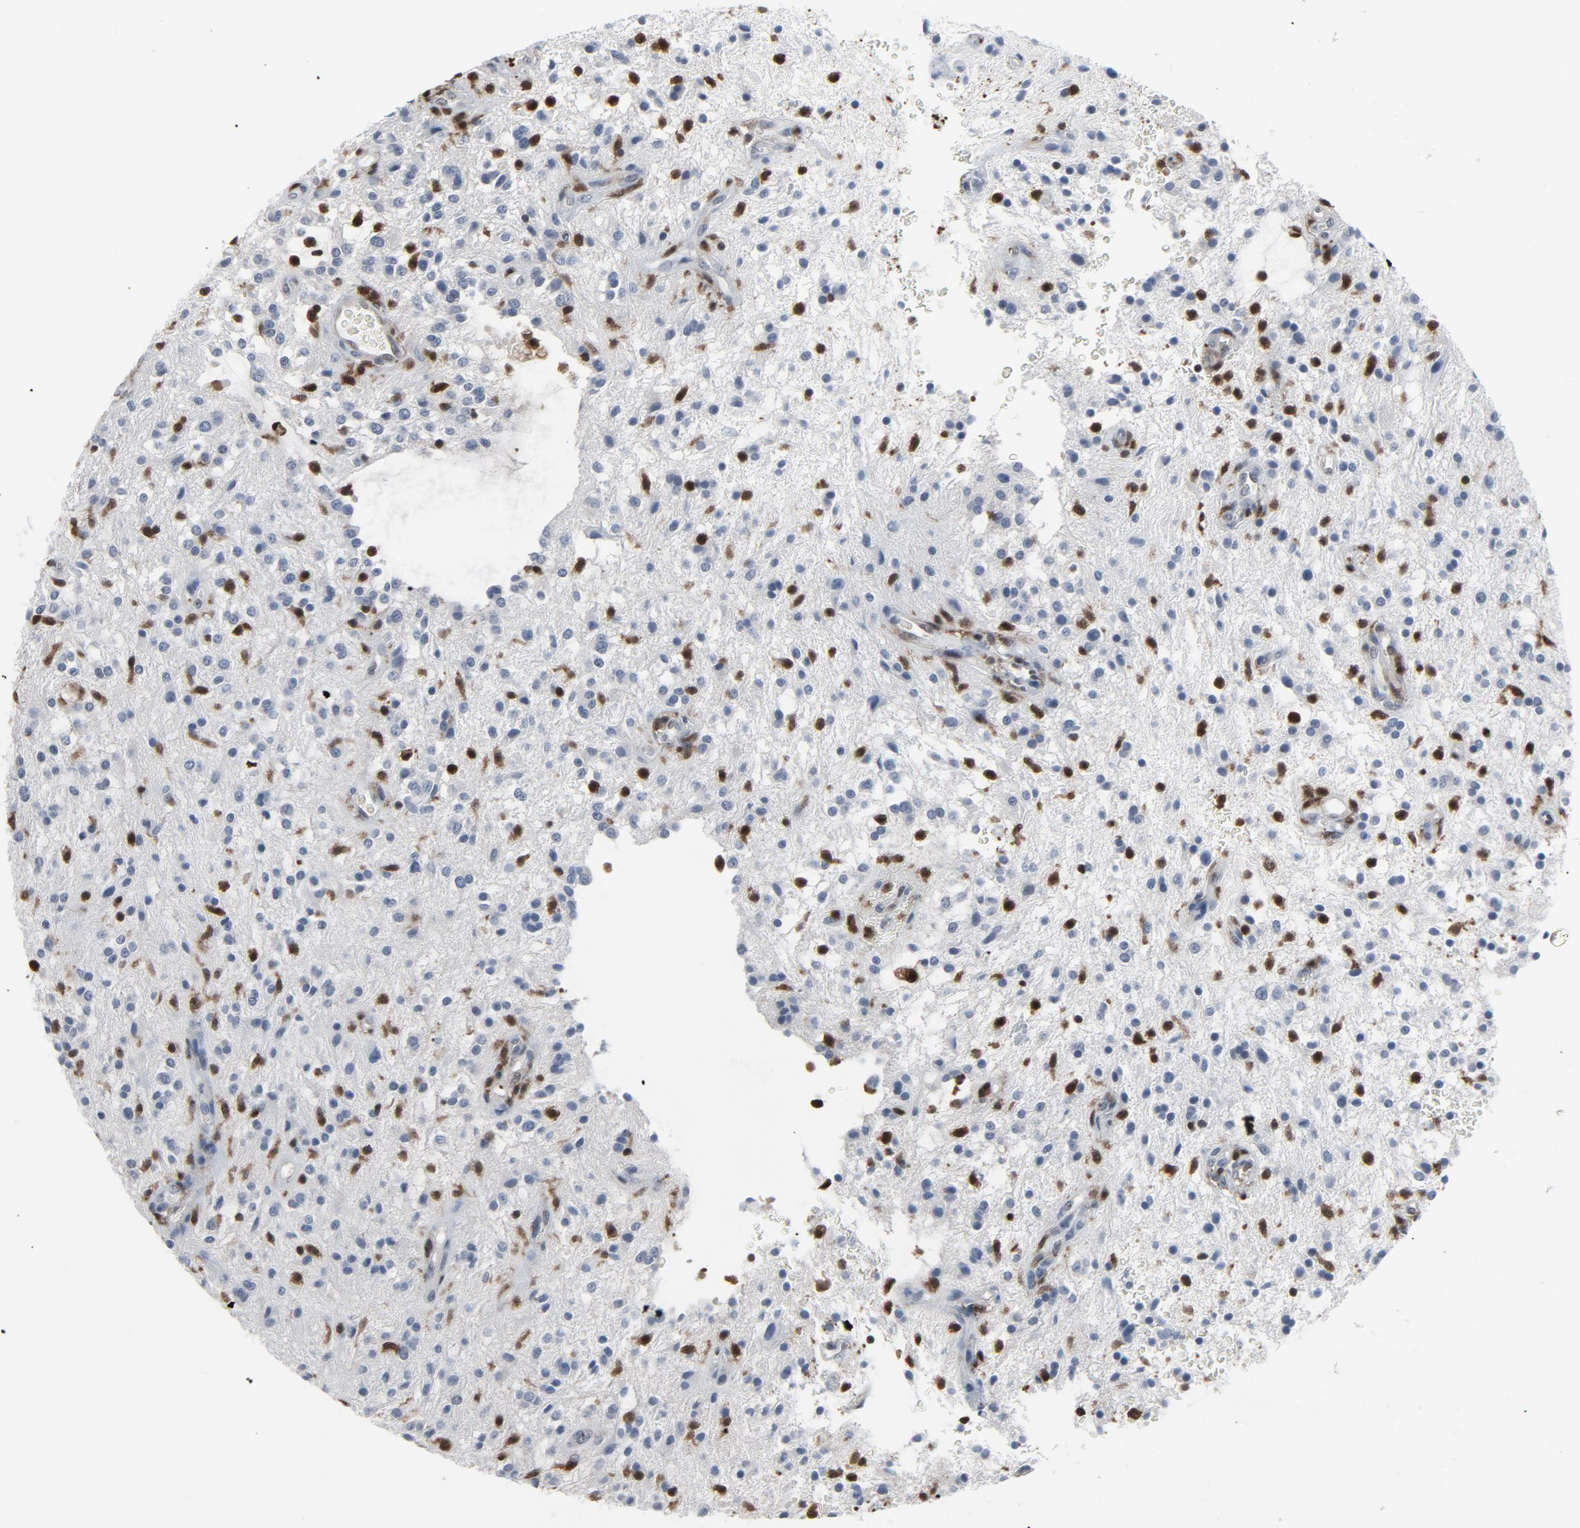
{"staining": {"intensity": "strong", "quantity": "25%-75%", "location": "nuclear"}, "tissue": "glioma", "cell_type": "Tumor cells", "image_type": "cancer", "snomed": [{"axis": "morphology", "description": "Glioma, malignant, NOS"}, {"axis": "topography", "description": "Cerebellum"}], "caption": "This histopathology image displays malignant glioma stained with immunohistochemistry (IHC) to label a protein in brown. The nuclear of tumor cells show strong positivity for the protein. Nuclei are counter-stained blue.", "gene": "STAT5A", "patient": {"sex": "female", "age": 10}}